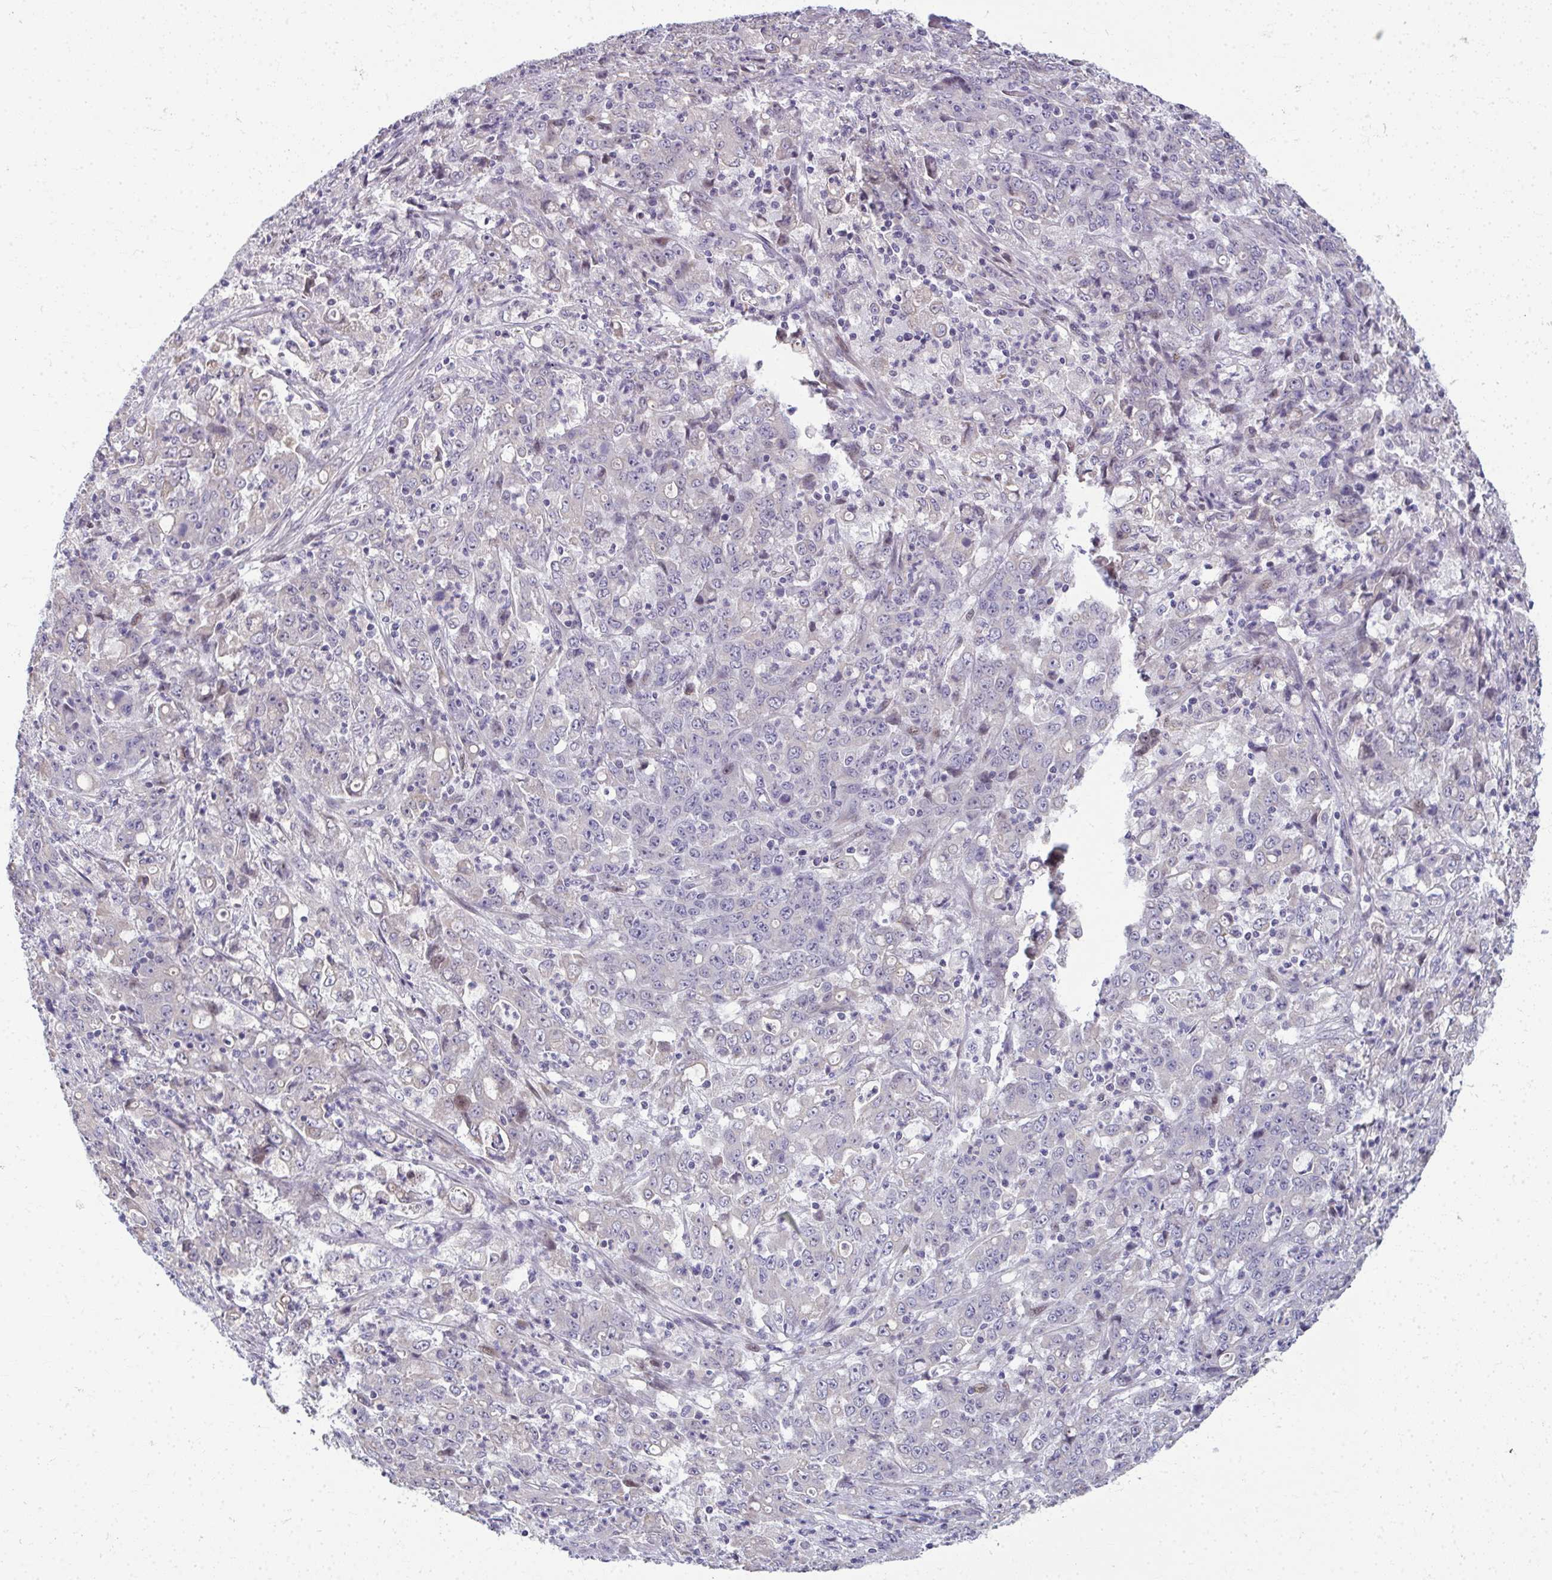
{"staining": {"intensity": "negative", "quantity": "none", "location": "none"}, "tissue": "stomach cancer", "cell_type": "Tumor cells", "image_type": "cancer", "snomed": [{"axis": "morphology", "description": "Adenocarcinoma, NOS"}, {"axis": "topography", "description": "Stomach, lower"}], "caption": "High magnification brightfield microscopy of stomach cancer (adenocarcinoma) stained with DAB (brown) and counterstained with hematoxylin (blue): tumor cells show no significant staining. Nuclei are stained in blue.", "gene": "ODF1", "patient": {"sex": "female", "age": 71}}